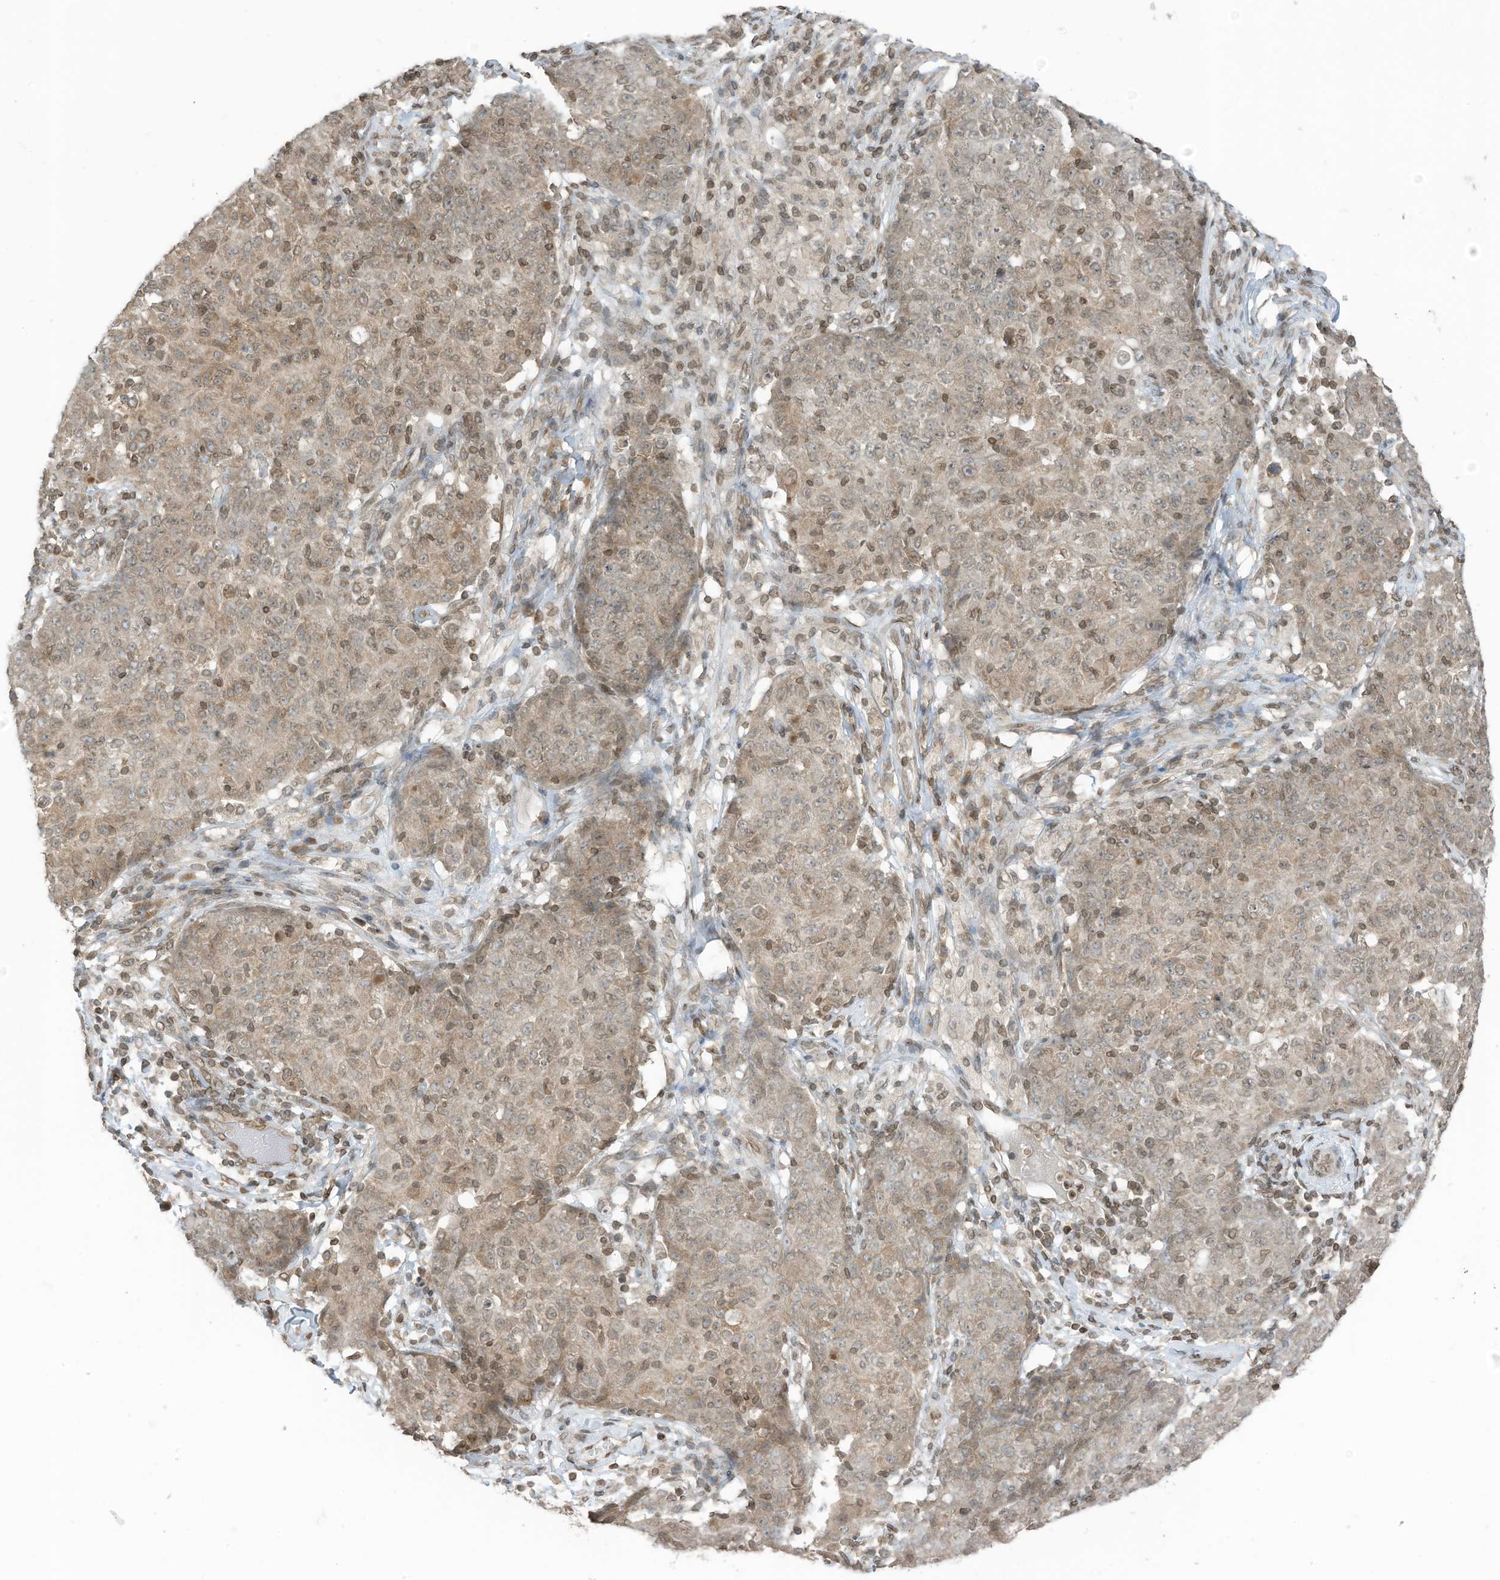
{"staining": {"intensity": "weak", "quantity": "<25%", "location": "nuclear"}, "tissue": "ovarian cancer", "cell_type": "Tumor cells", "image_type": "cancer", "snomed": [{"axis": "morphology", "description": "Carcinoma, endometroid"}, {"axis": "topography", "description": "Ovary"}], "caption": "A high-resolution photomicrograph shows immunohistochemistry staining of endometroid carcinoma (ovarian), which reveals no significant expression in tumor cells.", "gene": "RABL3", "patient": {"sex": "female", "age": 42}}